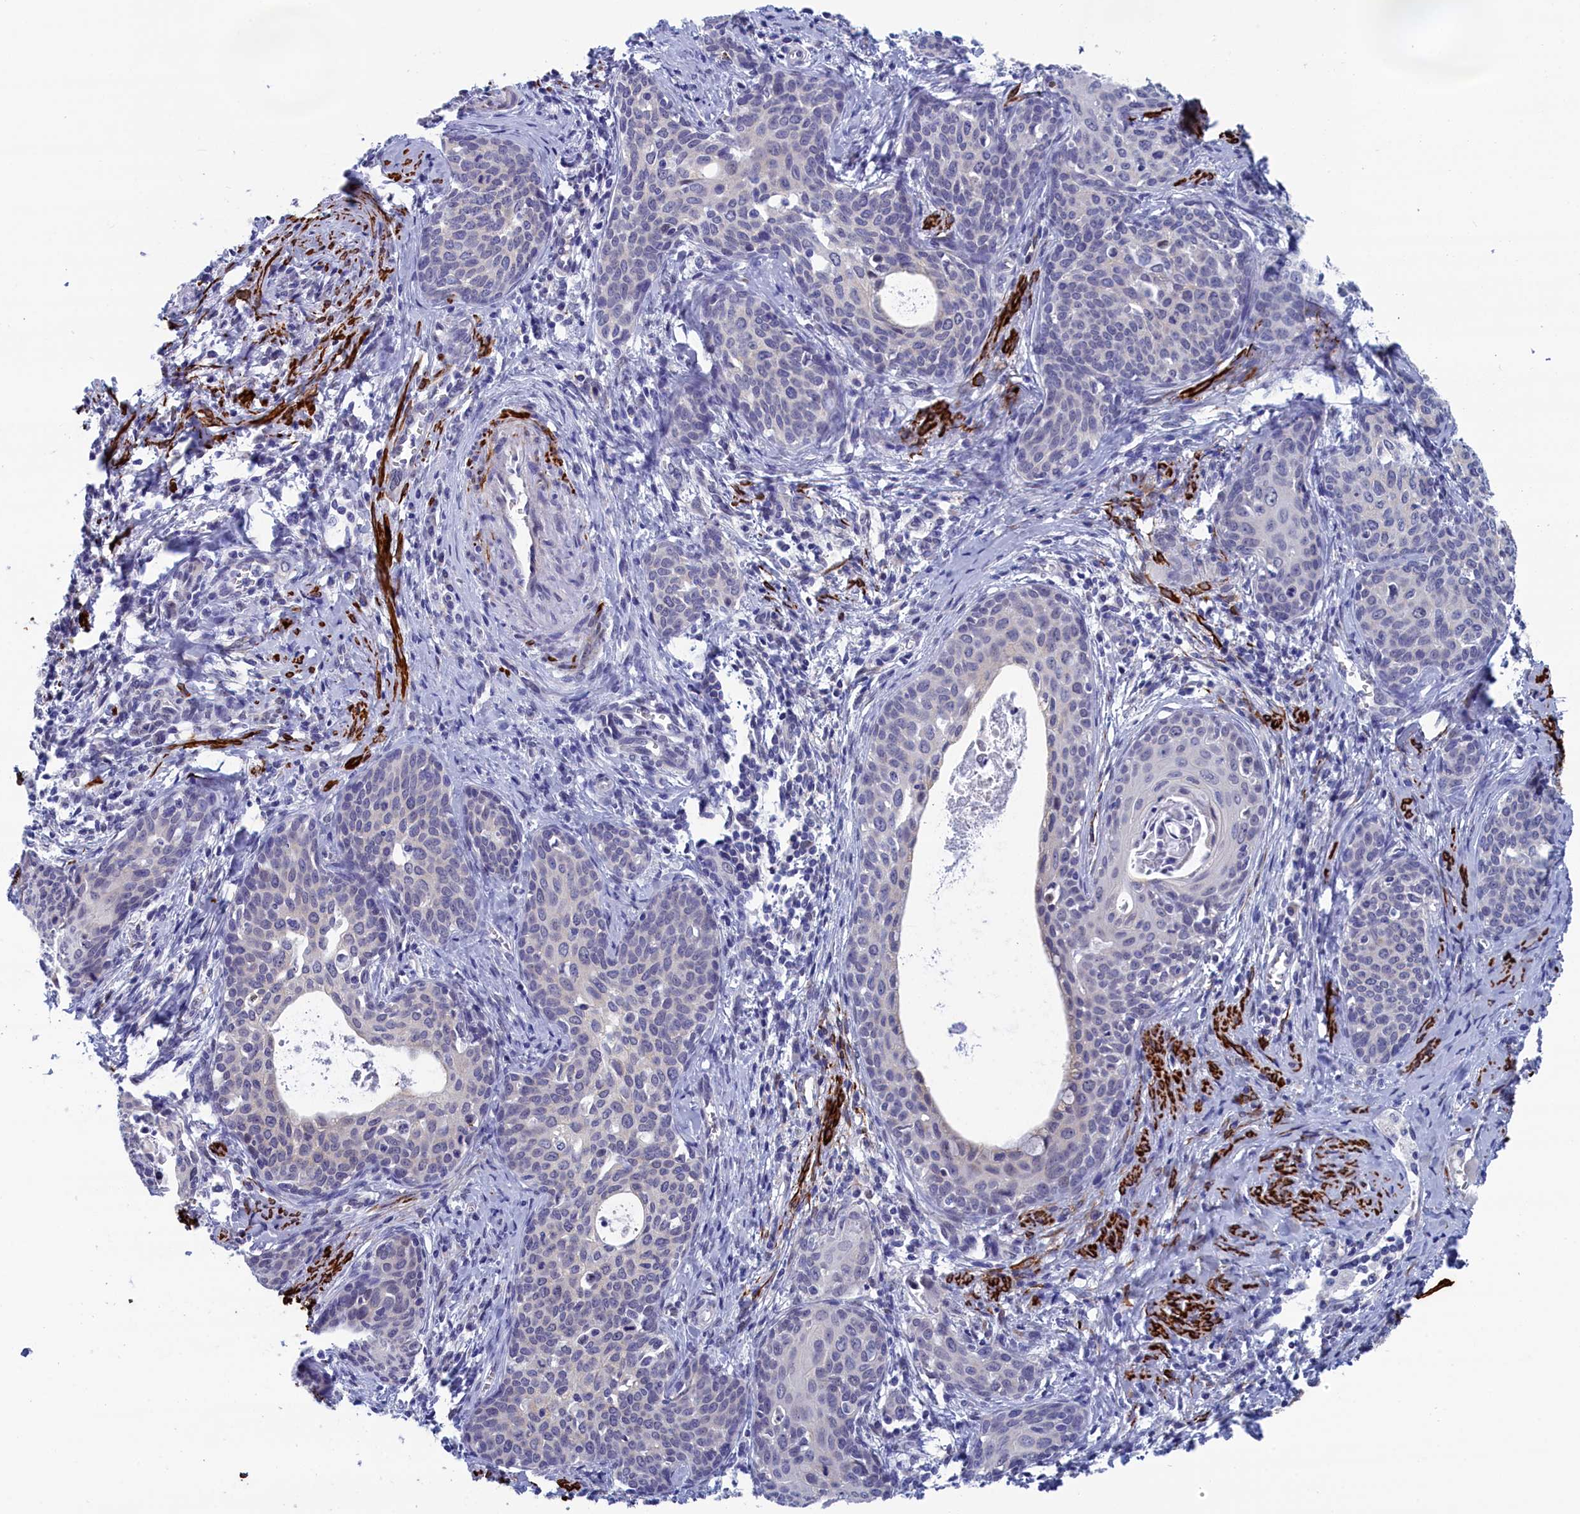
{"staining": {"intensity": "negative", "quantity": "none", "location": "none"}, "tissue": "cervical cancer", "cell_type": "Tumor cells", "image_type": "cancer", "snomed": [{"axis": "morphology", "description": "Squamous cell carcinoma, NOS"}, {"axis": "topography", "description": "Cervix"}], "caption": "Immunohistochemical staining of human squamous cell carcinoma (cervical) demonstrates no significant staining in tumor cells.", "gene": "WDR83", "patient": {"sex": "female", "age": 52}}